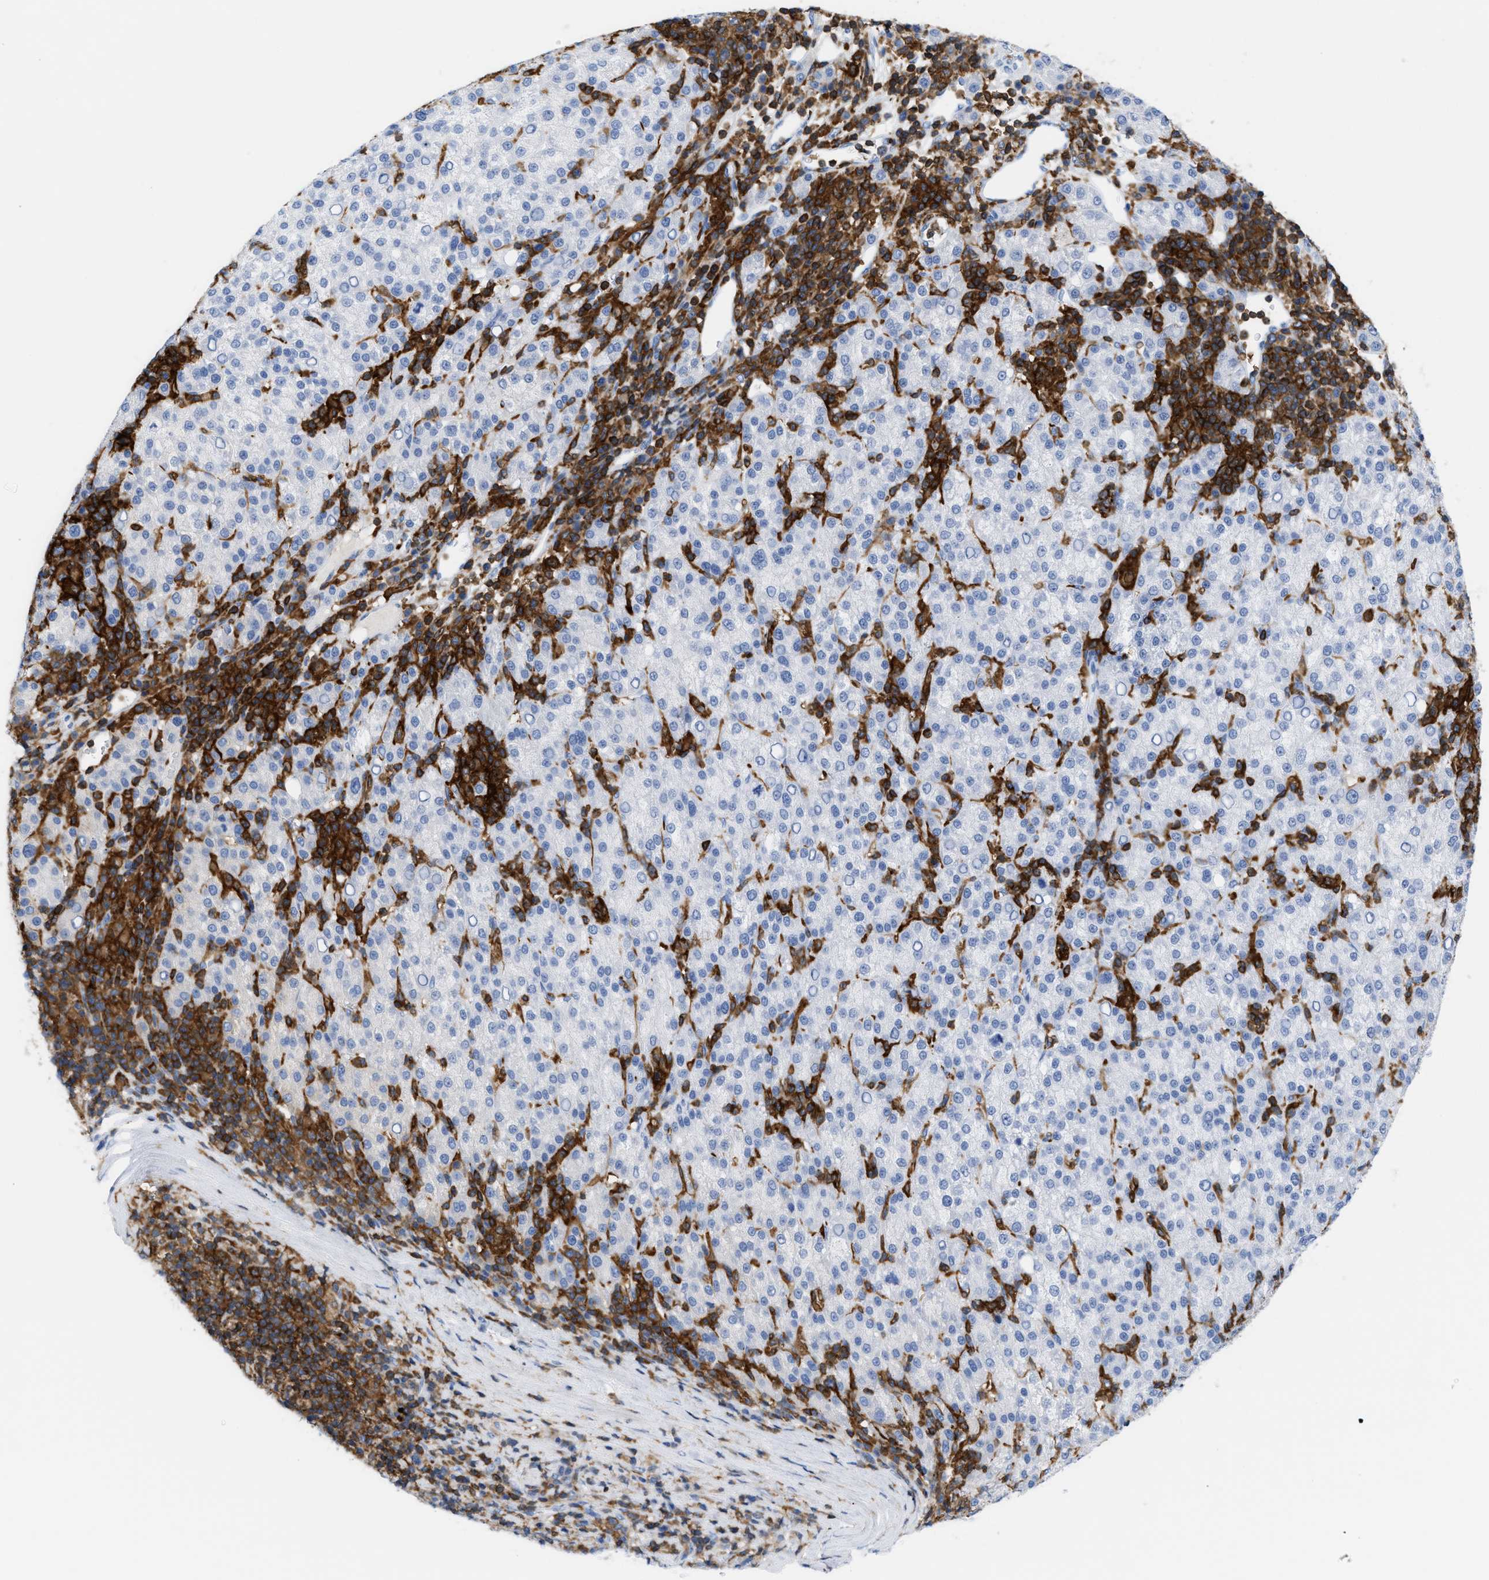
{"staining": {"intensity": "negative", "quantity": "none", "location": "none"}, "tissue": "liver cancer", "cell_type": "Tumor cells", "image_type": "cancer", "snomed": [{"axis": "morphology", "description": "Carcinoma, Hepatocellular, NOS"}, {"axis": "topography", "description": "Liver"}], "caption": "Micrograph shows no significant protein expression in tumor cells of hepatocellular carcinoma (liver).", "gene": "LCP1", "patient": {"sex": "female", "age": 58}}